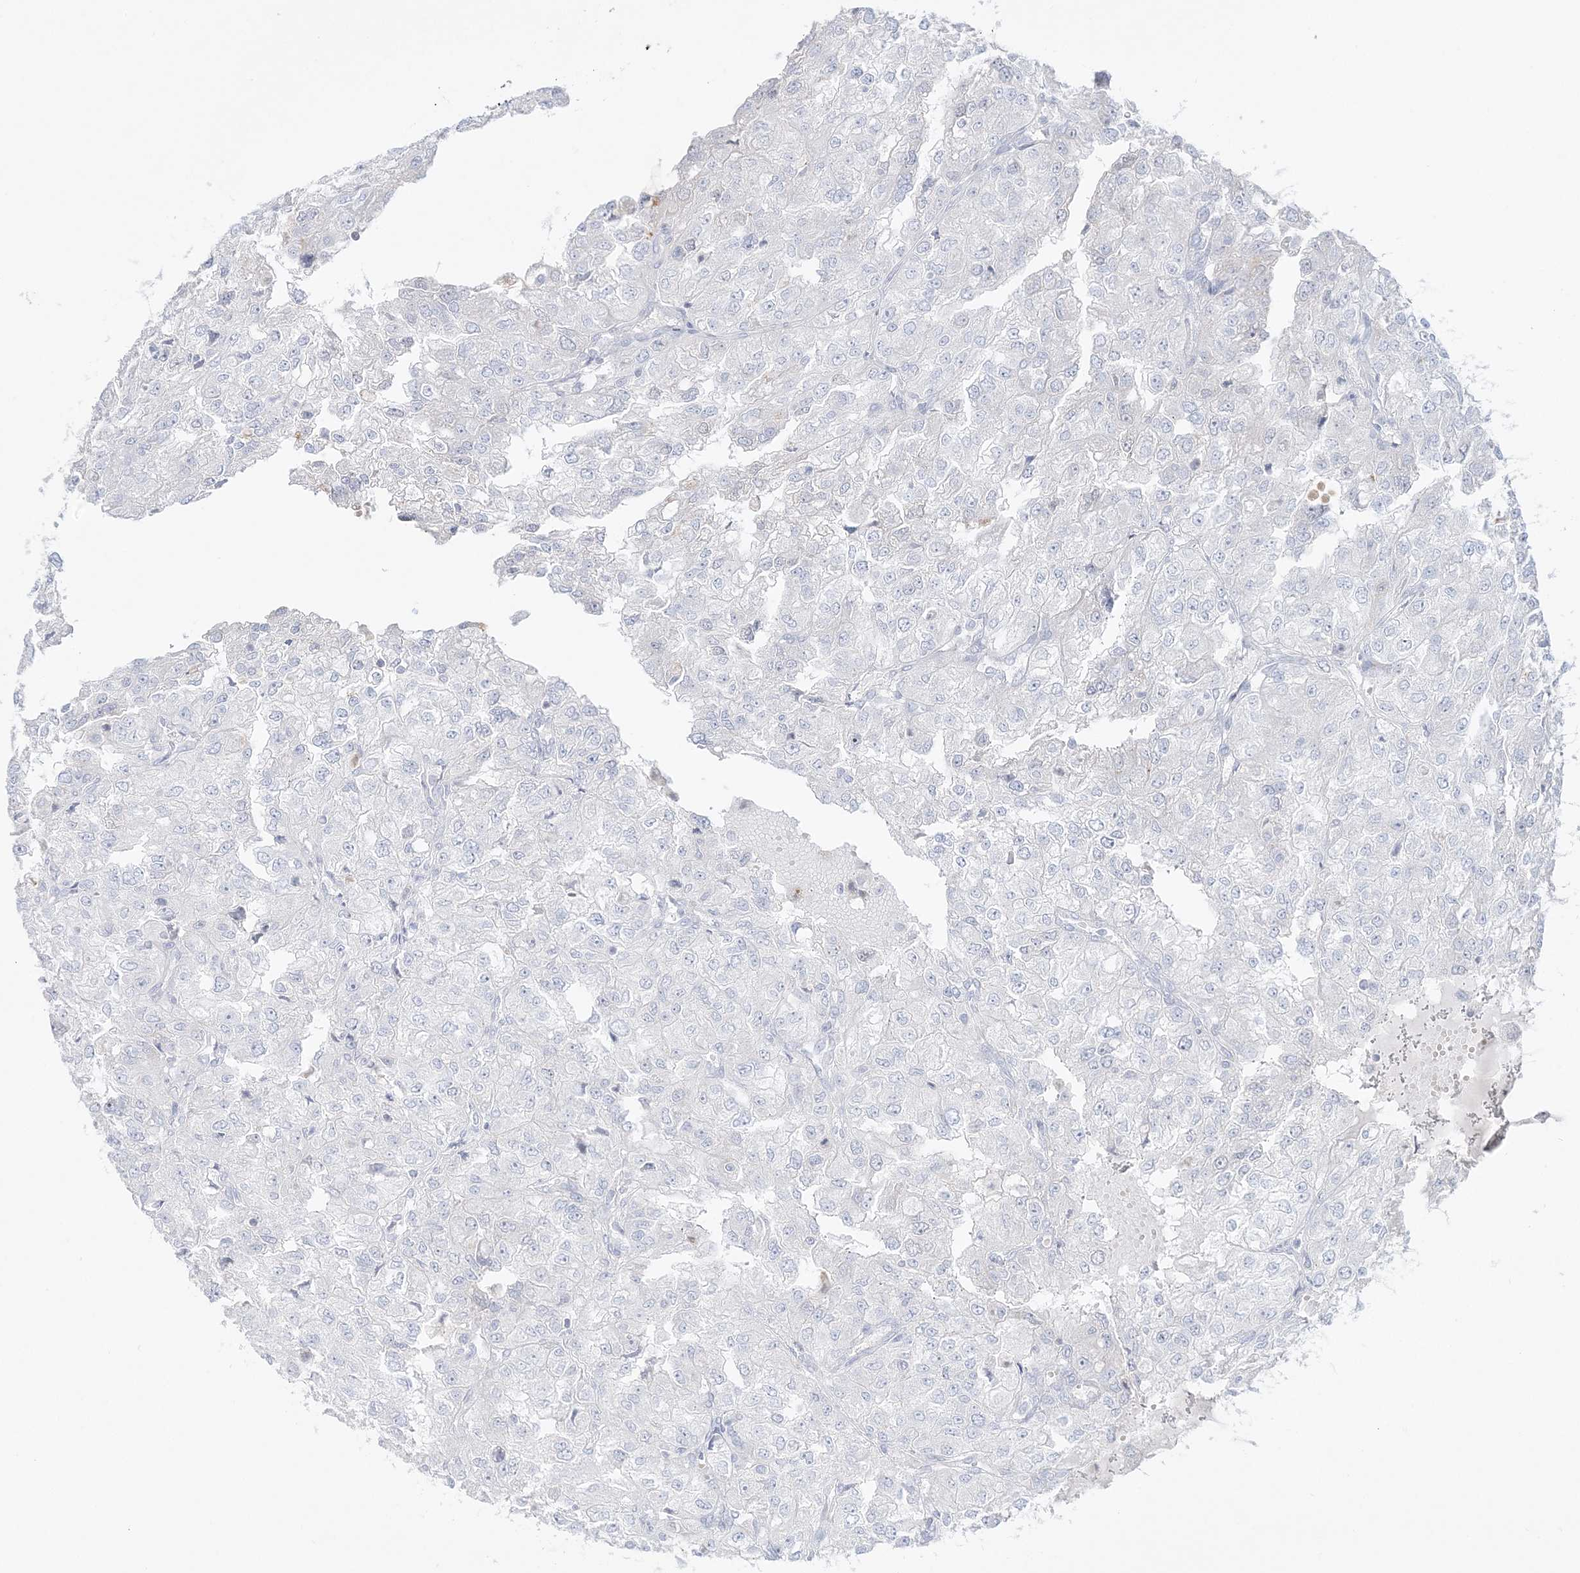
{"staining": {"intensity": "negative", "quantity": "none", "location": "none"}, "tissue": "renal cancer", "cell_type": "Tumor cells", "image_type": "cancer", "snomed": [{"axis": "morphology", "description": "Adenocarcinoma, NOS"}, {"axis": "topography", "description": "Kidney"}], "caption": "Human renal adenocarcinoma stained for a protein using IHC displays no staining in tumor cells.", "gene": "SH3BP4", "patient": {"sex": "female", "age": 54}}